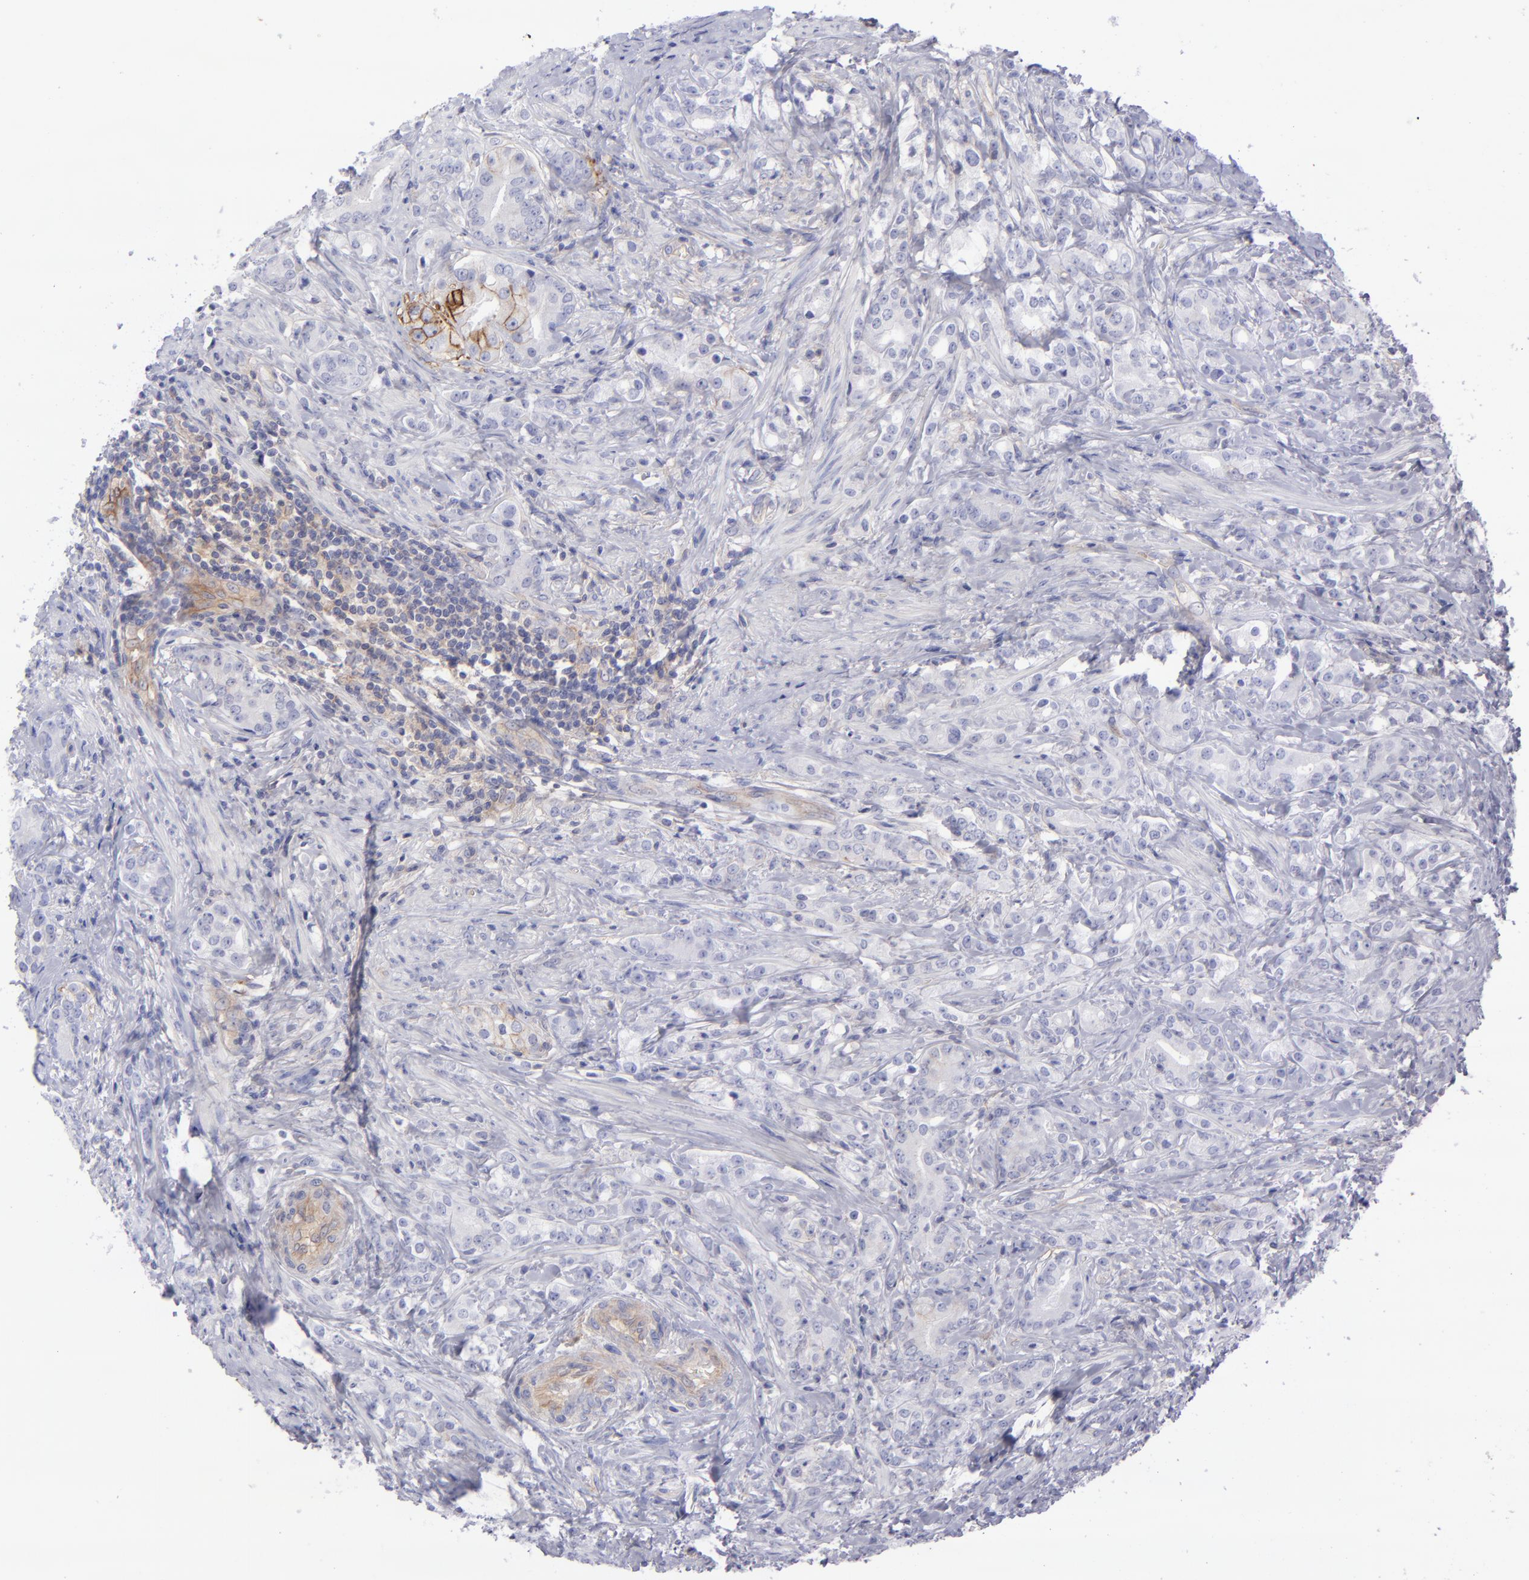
{"staining": {"intensity": "moderate", "quantity": "<25%", "location": "cytoplasmic/membranous"}, "tissue": "prostate cancer", "cell_type": "Tumor cells", "image_type": "cancer", "snomed": [{"axis": "morphology", "description": "Adenocarcinoma, Medium grade"}, {"axis": "topography", "description": "Prostate"}], "caption": "Tumor cells reveal moderate cytoplasmic/membranous expression in approximately <25% of cells in adenocarcinoma (medium-grade) (prostate).", "gene": "BSG", "patient": {"sex": "male", "age": 59}}